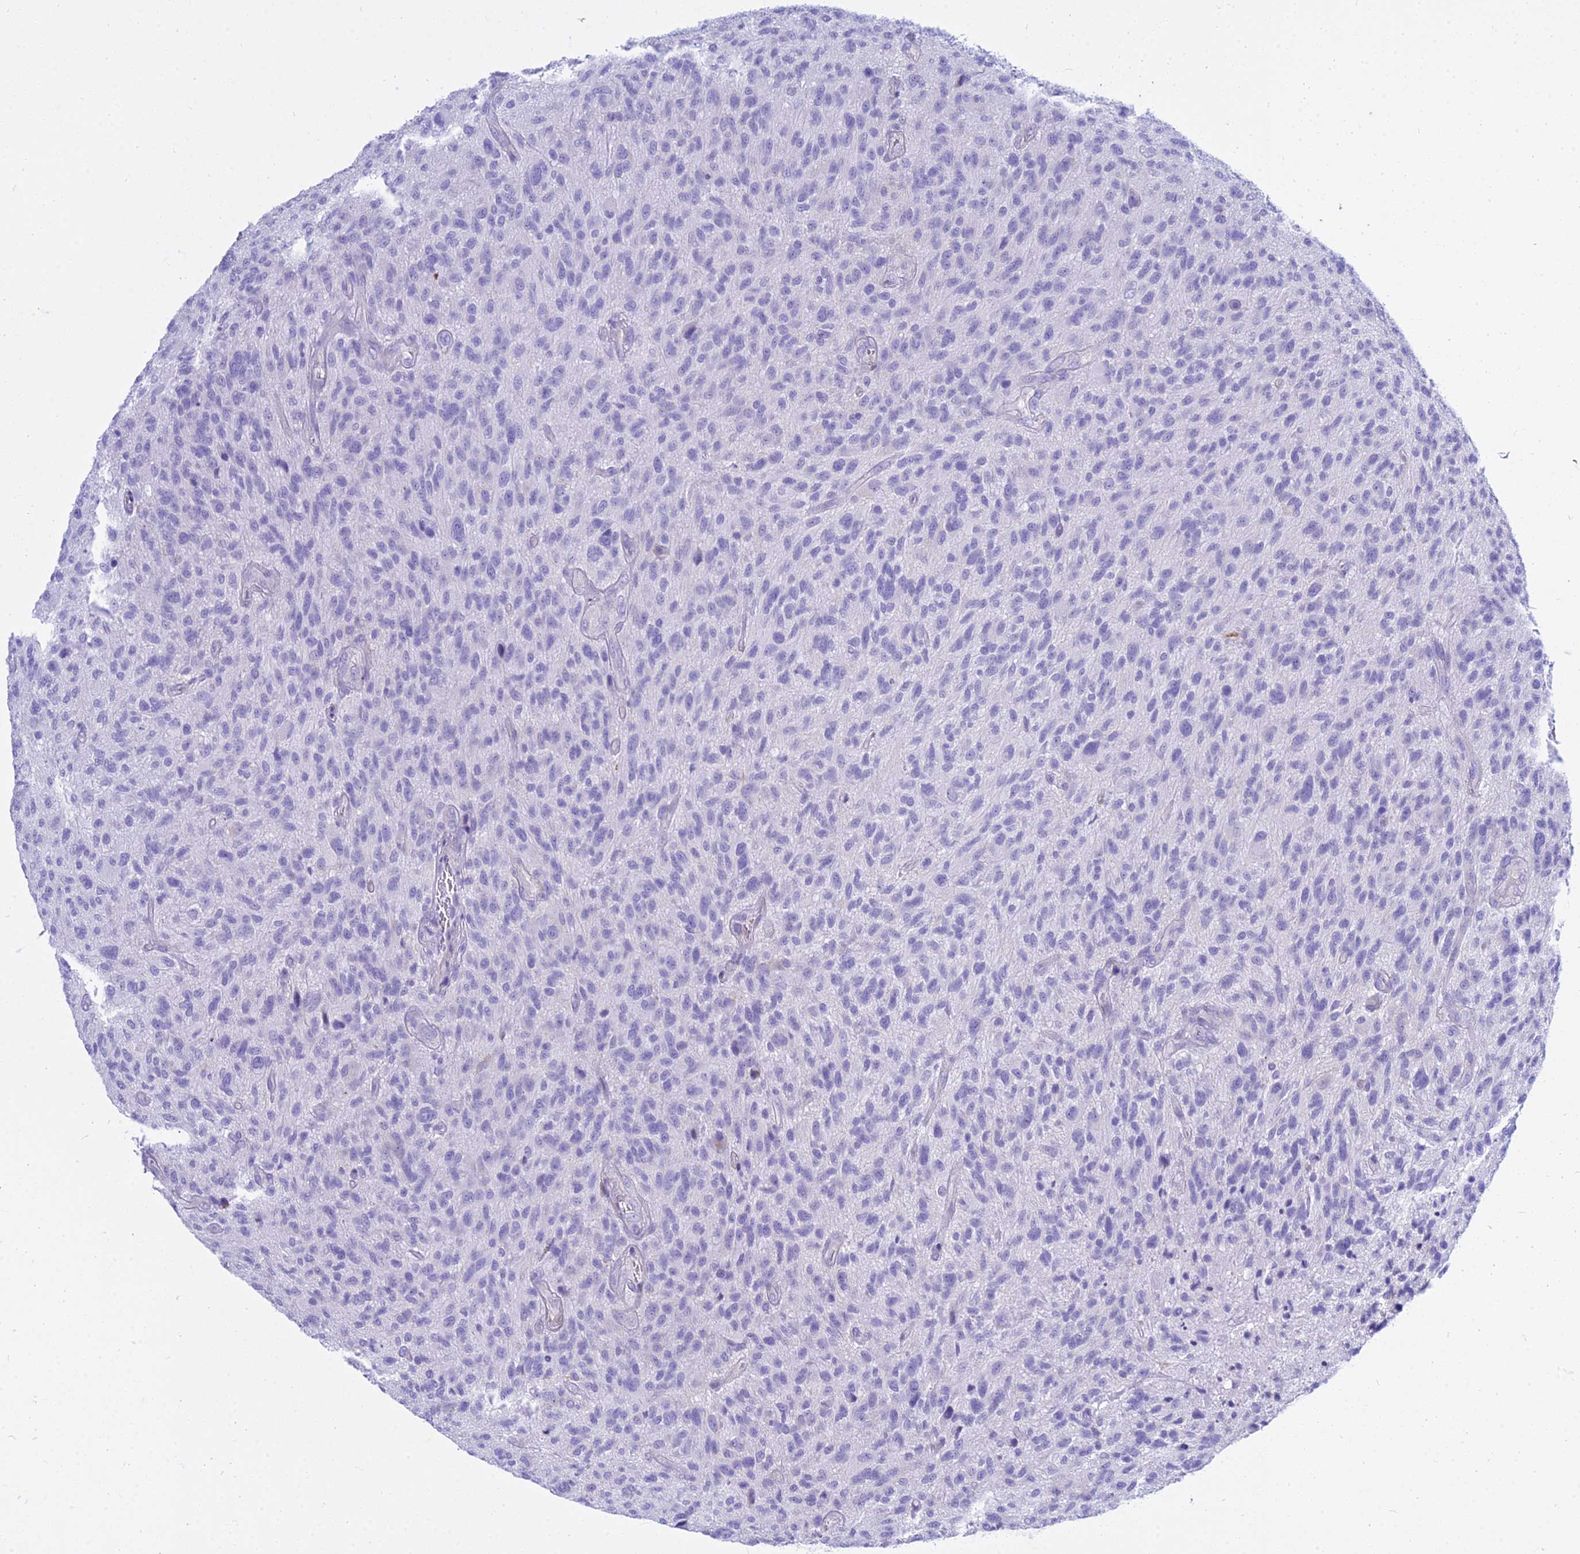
{"staining": {"intensity": "negative", "quantity": "none", "location": "none"}, "tissue": "glioma", "cell_type": "Tumor cells", "image_type": "cancer", "snomed": [{"axis": "morphology", "description": "Glioma, malignant, High grade"}, {"axis": "topography", "description": "Brain"}], "caption": "An image of human malignant glioma (high-grade) is negative for staining in tumor cells. (DAB (3,3'-diaminobenzidine) immunohistochemistry (IHC) with hematoxylin counter stain).", "gene": "SMIM24", "patient": {"sex": "male", "age": 47}}